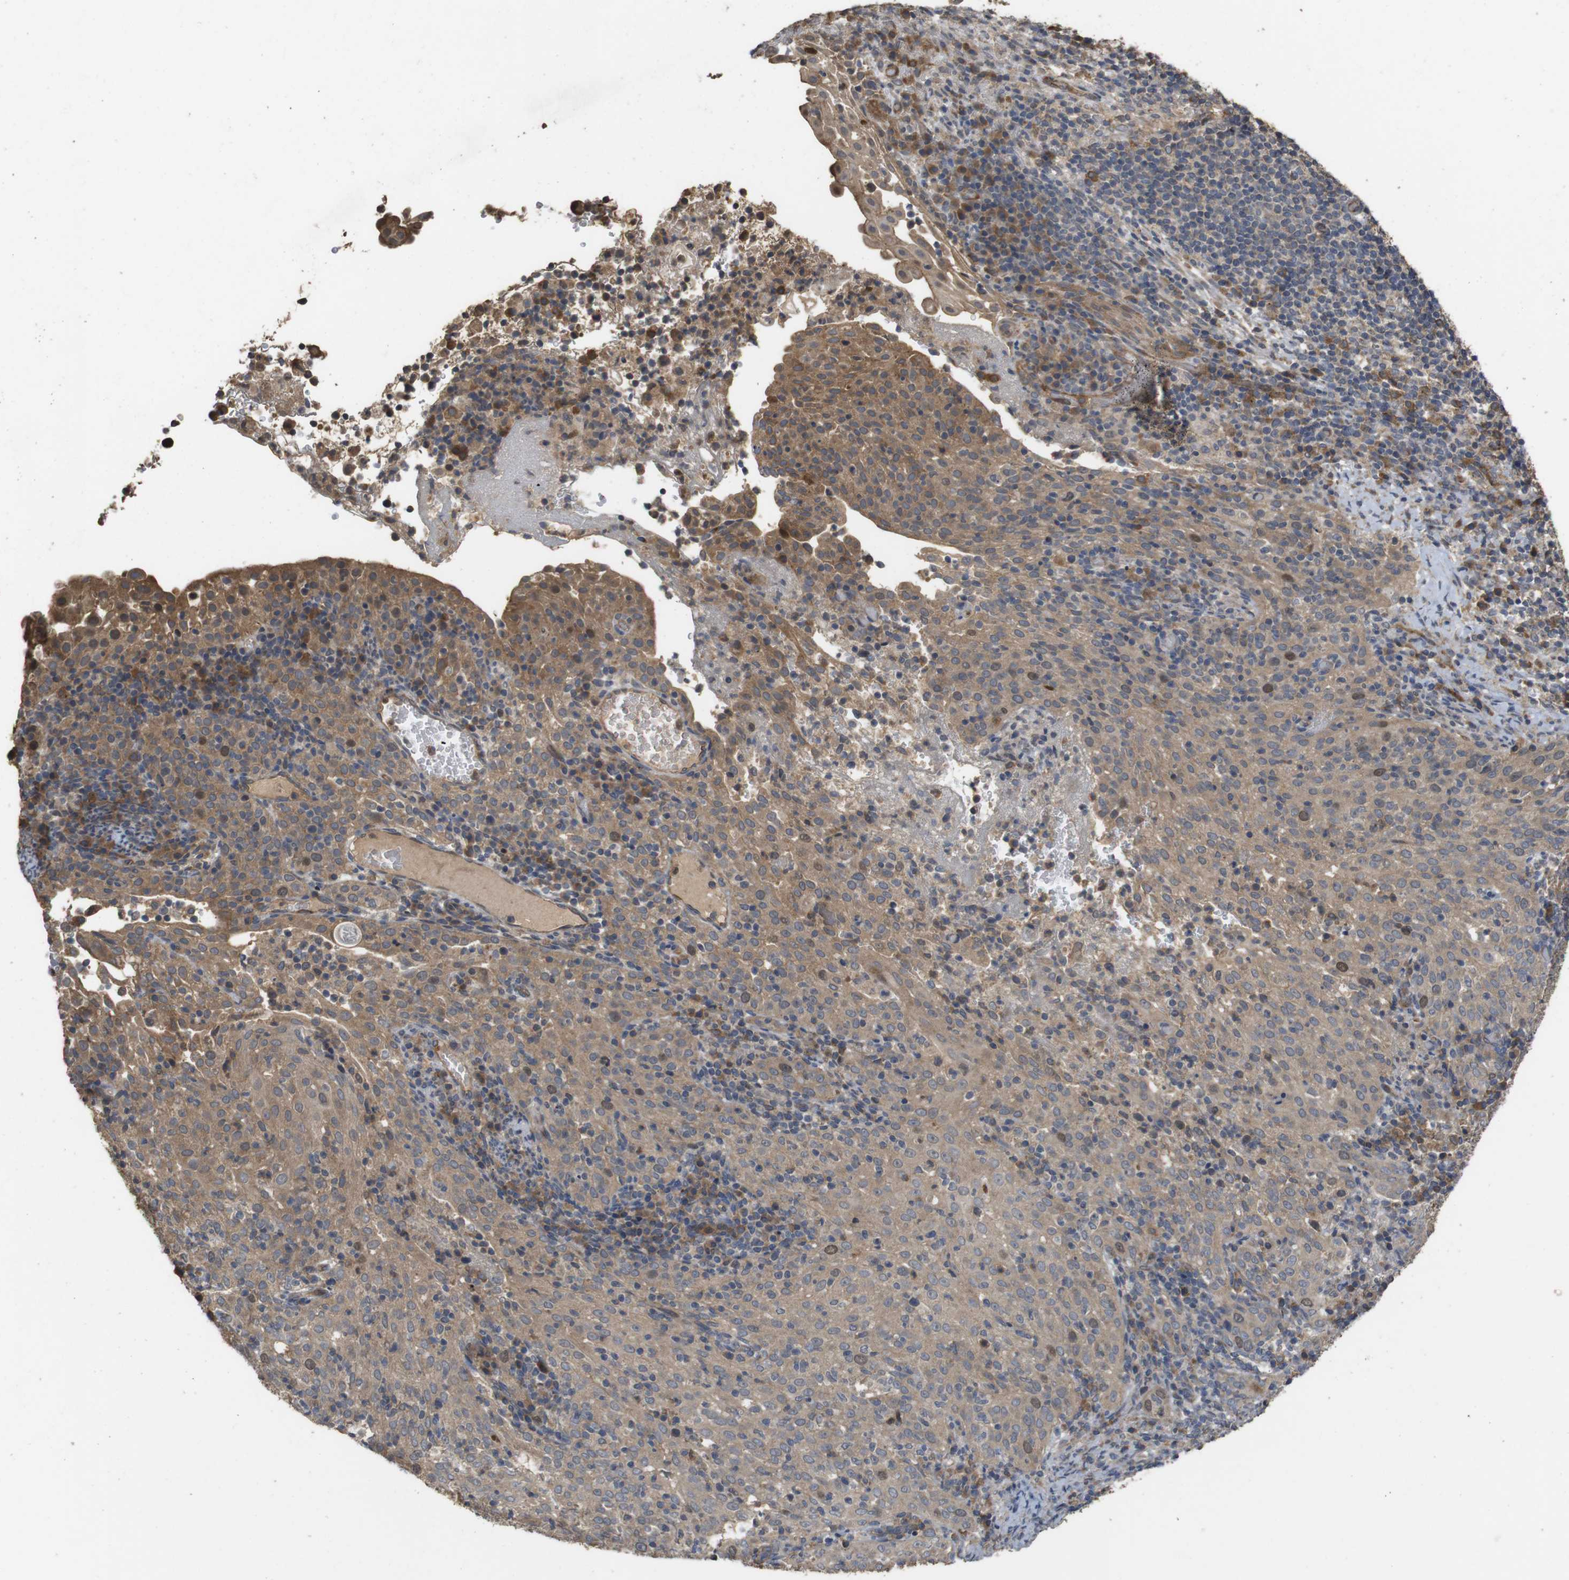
{"staining": {"intensity": "moderate", "quantity": ">75%", "location": "cytoplasmic/membranous,nuclear"}, "tissue": "cervical cancer", "cell_type": "Tumor cells", "image_type": "cancer", "snomed": [{"axis": "morphology", "description": "Squamous cell carcinoma, NOS"}, {"axis": "topography", "description": "Cervix"}], "caption": "Human cervical cancer (squamous cell carcinoma) stained for a protein (brown) demonstrates moderate cytoplasmic/membranous and nuclear positive staining in about >75% of tumor cells.", "gene": "PCDHB10", "patient": {"sex": "female", "age": 51}}